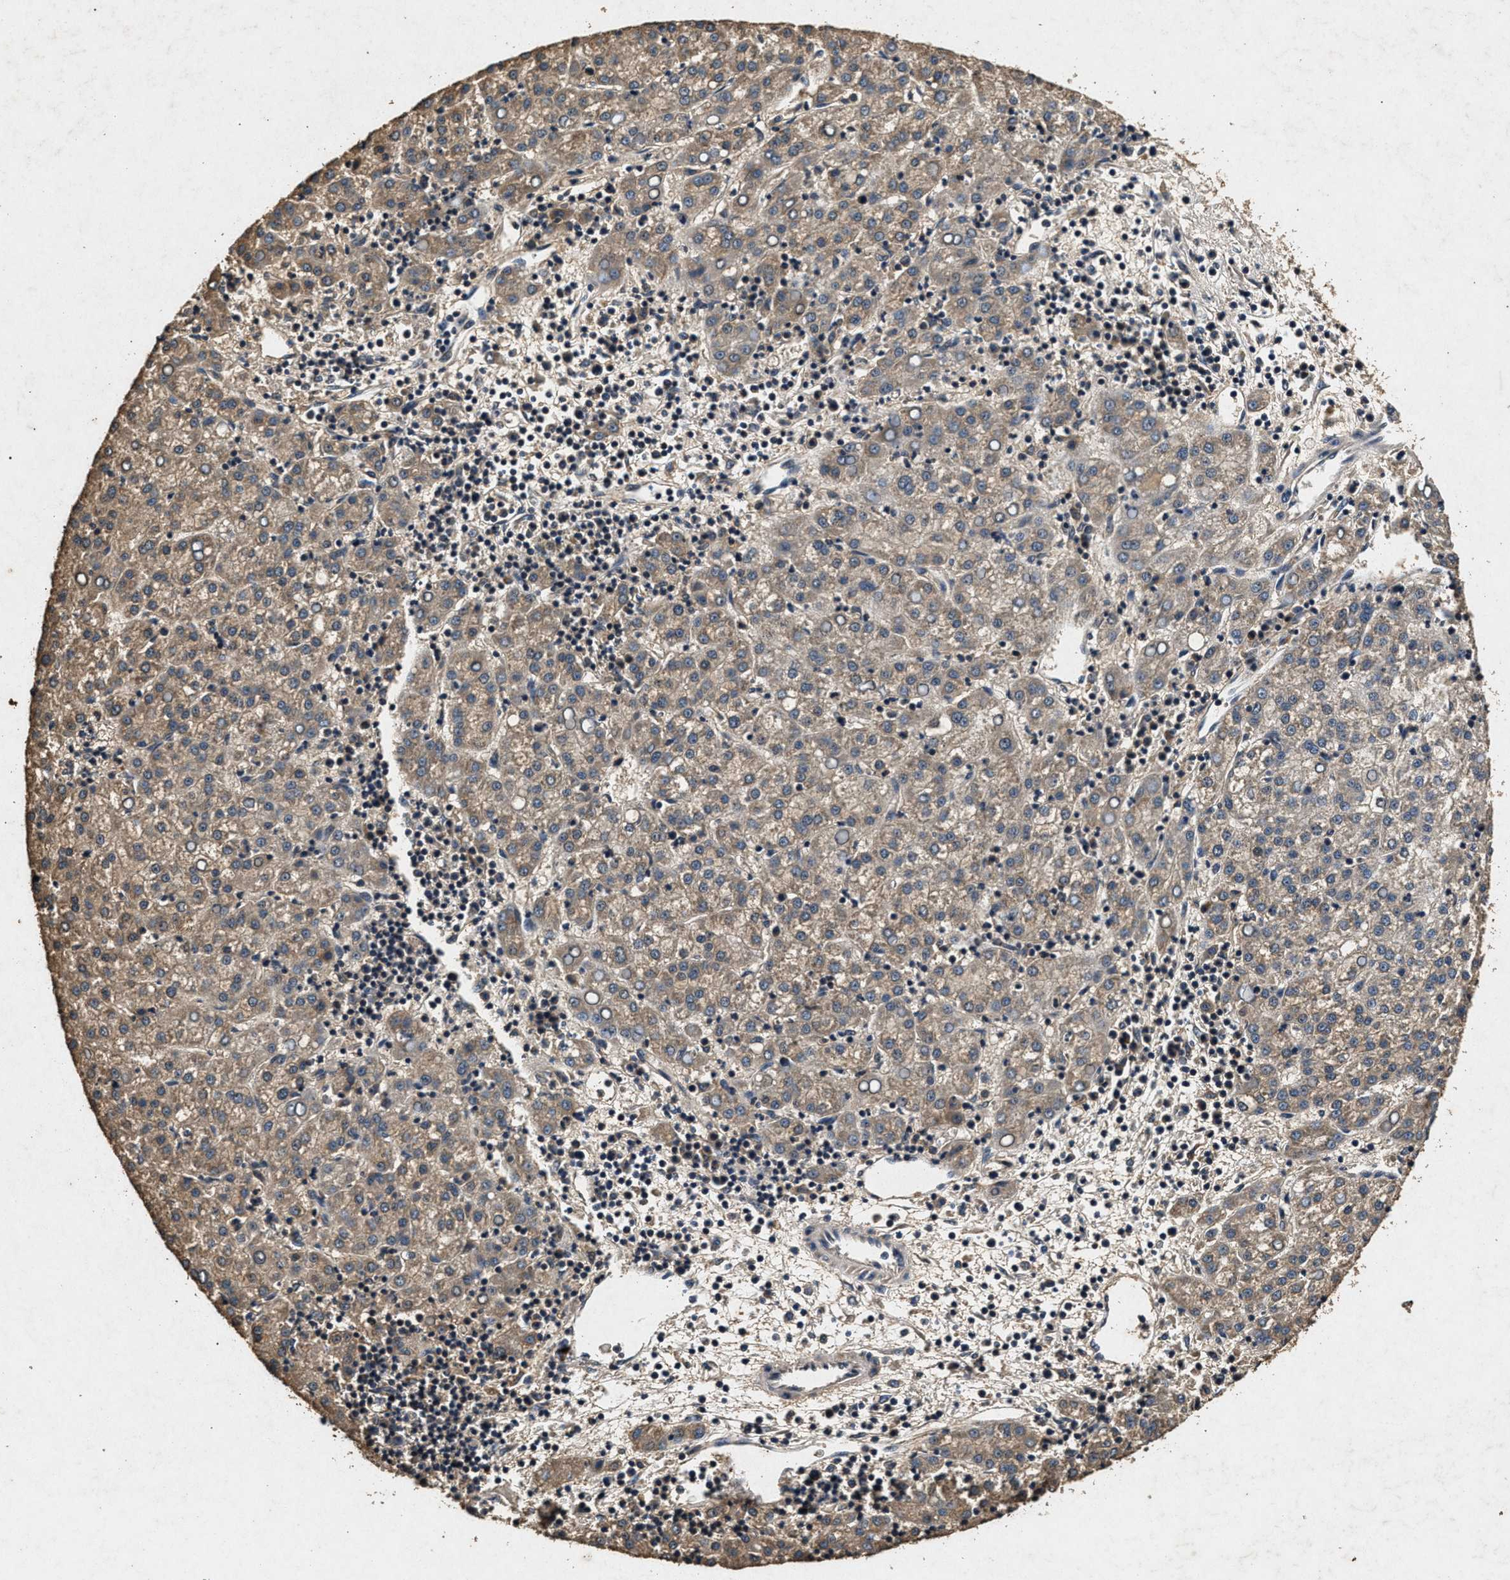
{"staining": {"intensity": "weak", "quantity": ">75%", "location": "cytoplasmic/membranous"}, "tissue": "liver cancer", "cell_type": "Tumor cells", "image_type": "cancer", "snomed": [{"axis": "morphology", "description": "Carcinoma, Hepatocellular, NOS"}, {"axis": "topography", "description": "Liver"}], "caption": "A brown stain shows weak cytoplasmic/membranous expression of a protein in liver hepatocellular carcinoma tumor cells.", "gene": "PPP1CC", "patient": {"sex": "female", "age": 58}}